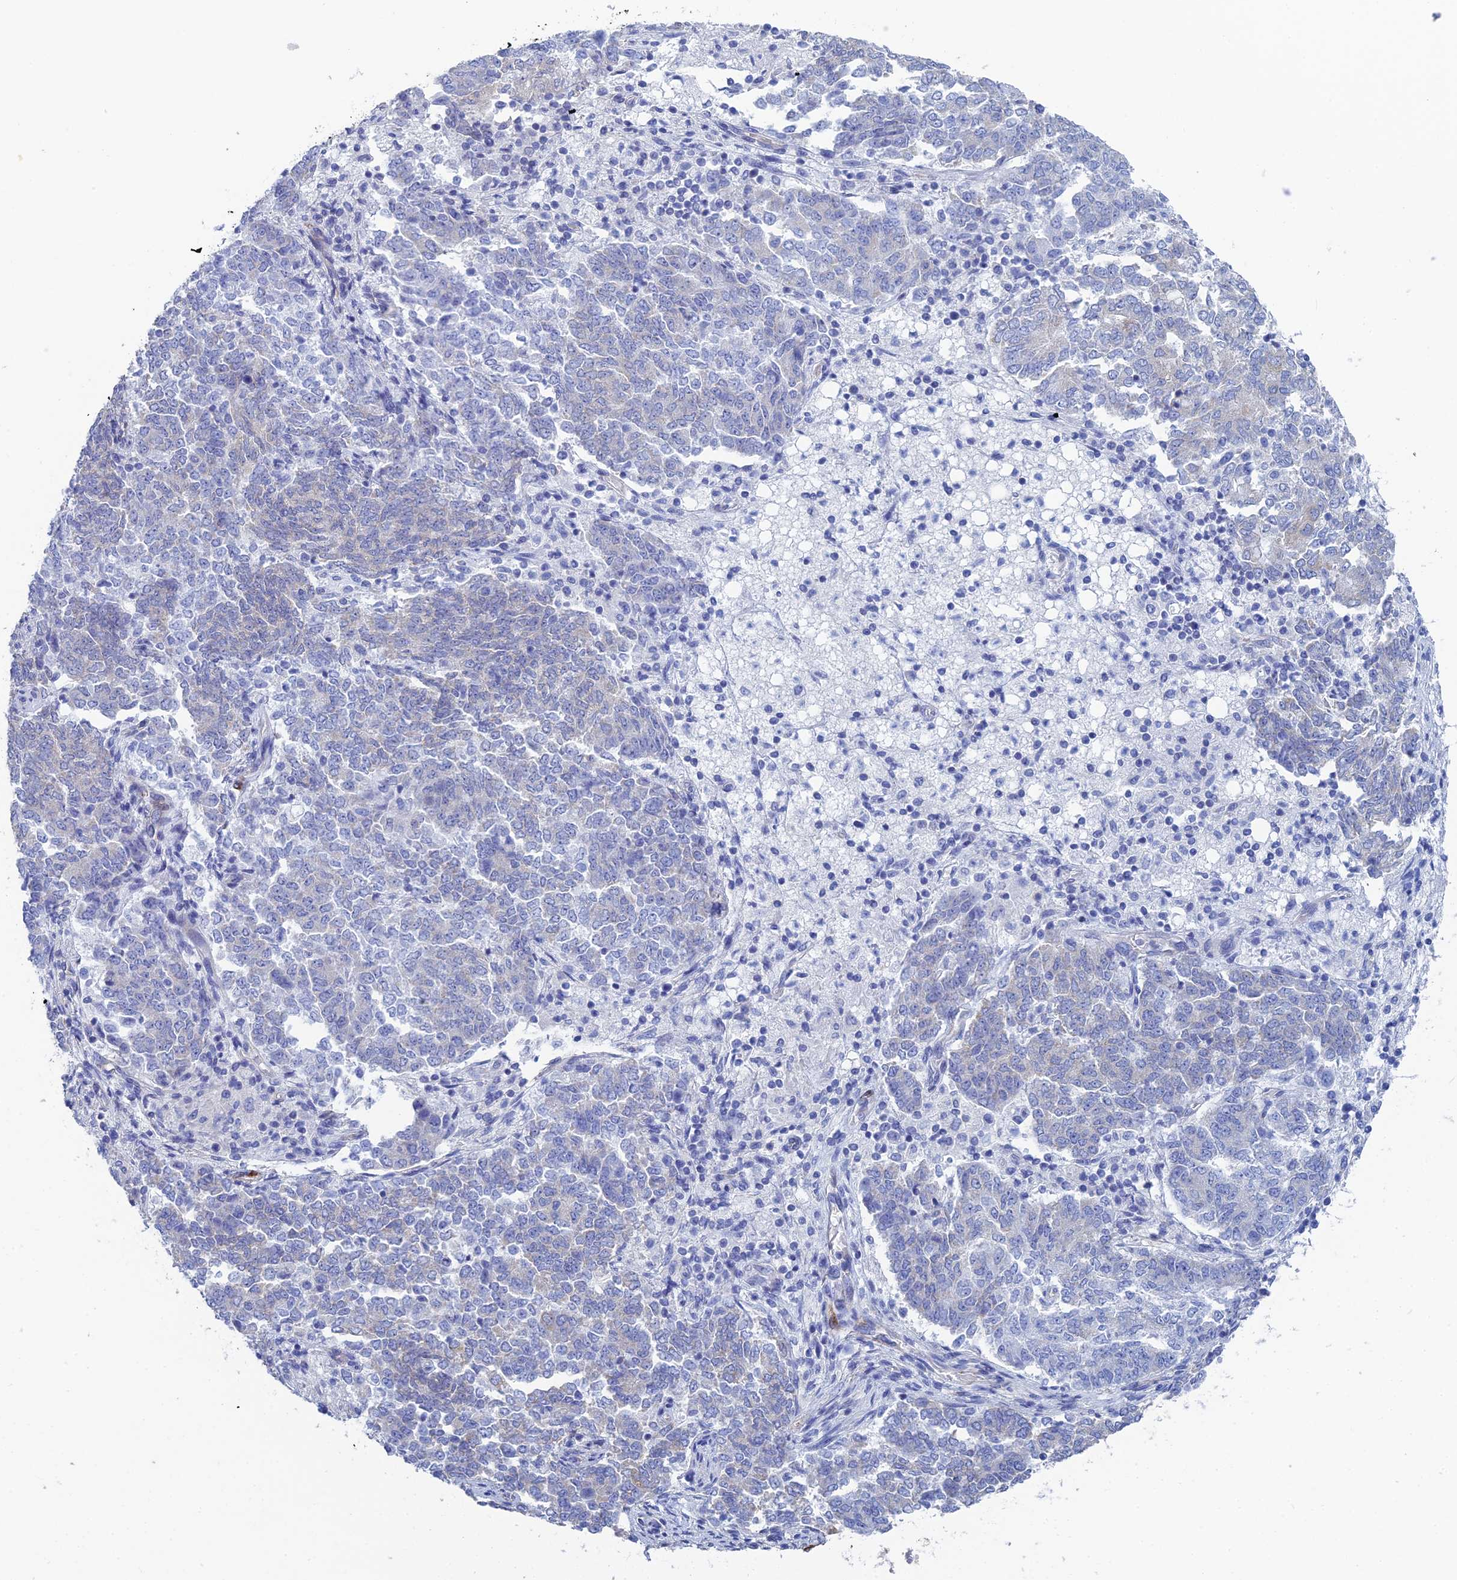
{"staining": {"intensity": "negative", "quantity": "none", "location": "none"}, "tissue": "endometrial cancer", "cell_type": "Tumor cells", "image_type": "cancer", "snomed": [{"axis": "morphology", "description": "Adenocarcinoma, NOS"}, {"axis": "topography", "description": "Endometrium"}], "caption": "Adenocarcinoma (endometrial) was stained to show a protein in brown. There is no significant staining in tumor cells. (DAB (3,3'-diaminobenzidine) IHC visualized using brightfield microscopy, high magnification).", "gene": "PCDHA8", "patient": {"sex": "female", "age": 80}}